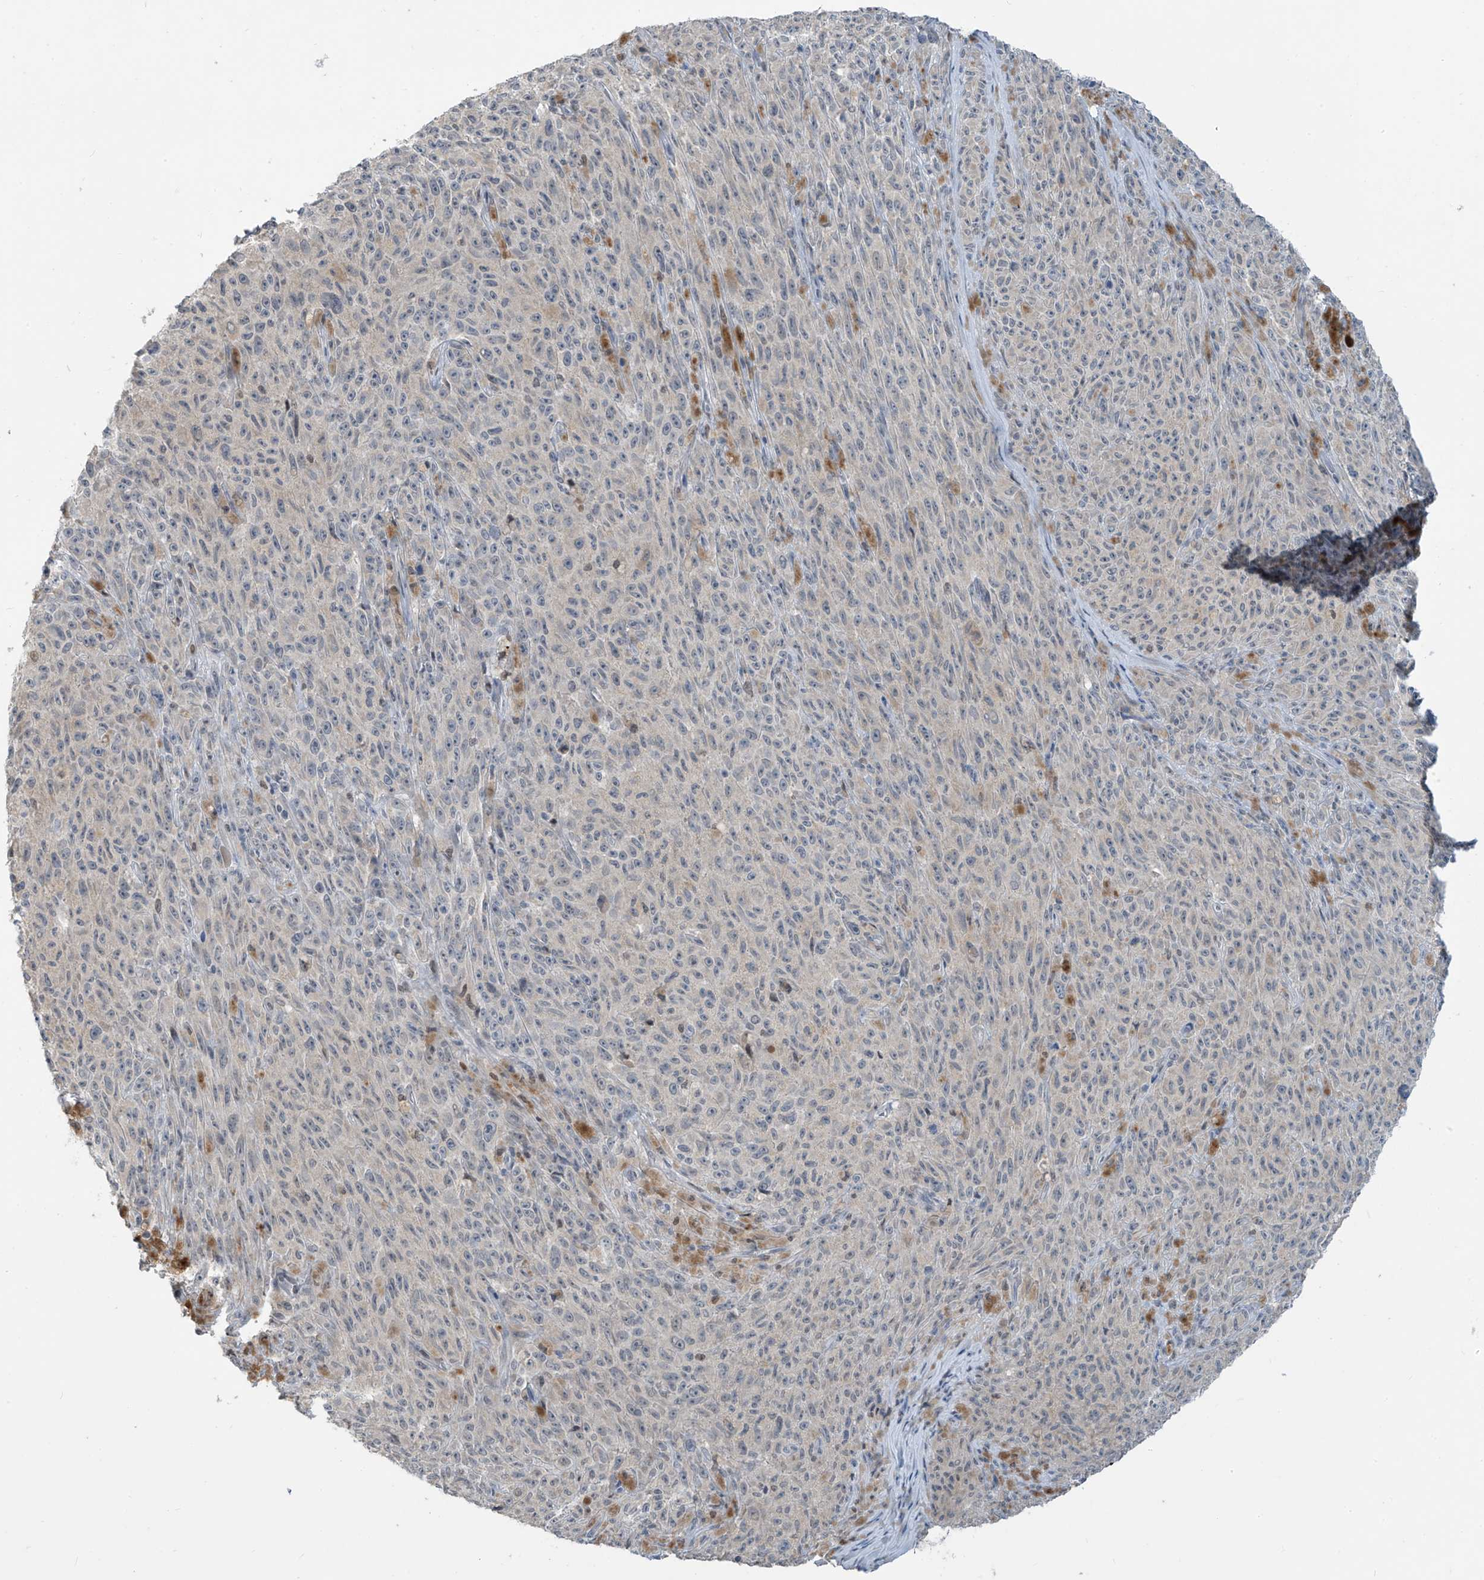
{"staining": {"intensity": "negative", "quantity": "none", "location": "none"}, "tissue": "melanoma", "cell_type": "Tumor cells", "image_type": "cancer", "snomed": [{"axis": "morphology", "description": "Malignant melanoma, NOS"}, {"axis": "topography", "description": "Skin"}], "caption": "High magnification brightfield microscopy of malignant melanoma stained with DAB (3,3'-diaminobenzidine) (brown) and counterstained with hematoxylin (blue): tumor cells show no significant positivity. (Brightfield microscopy of DAB immunohistochemistry at high magnification).", "gene": "METAP1D", "patient": {"sex": "female", "age": 82}}